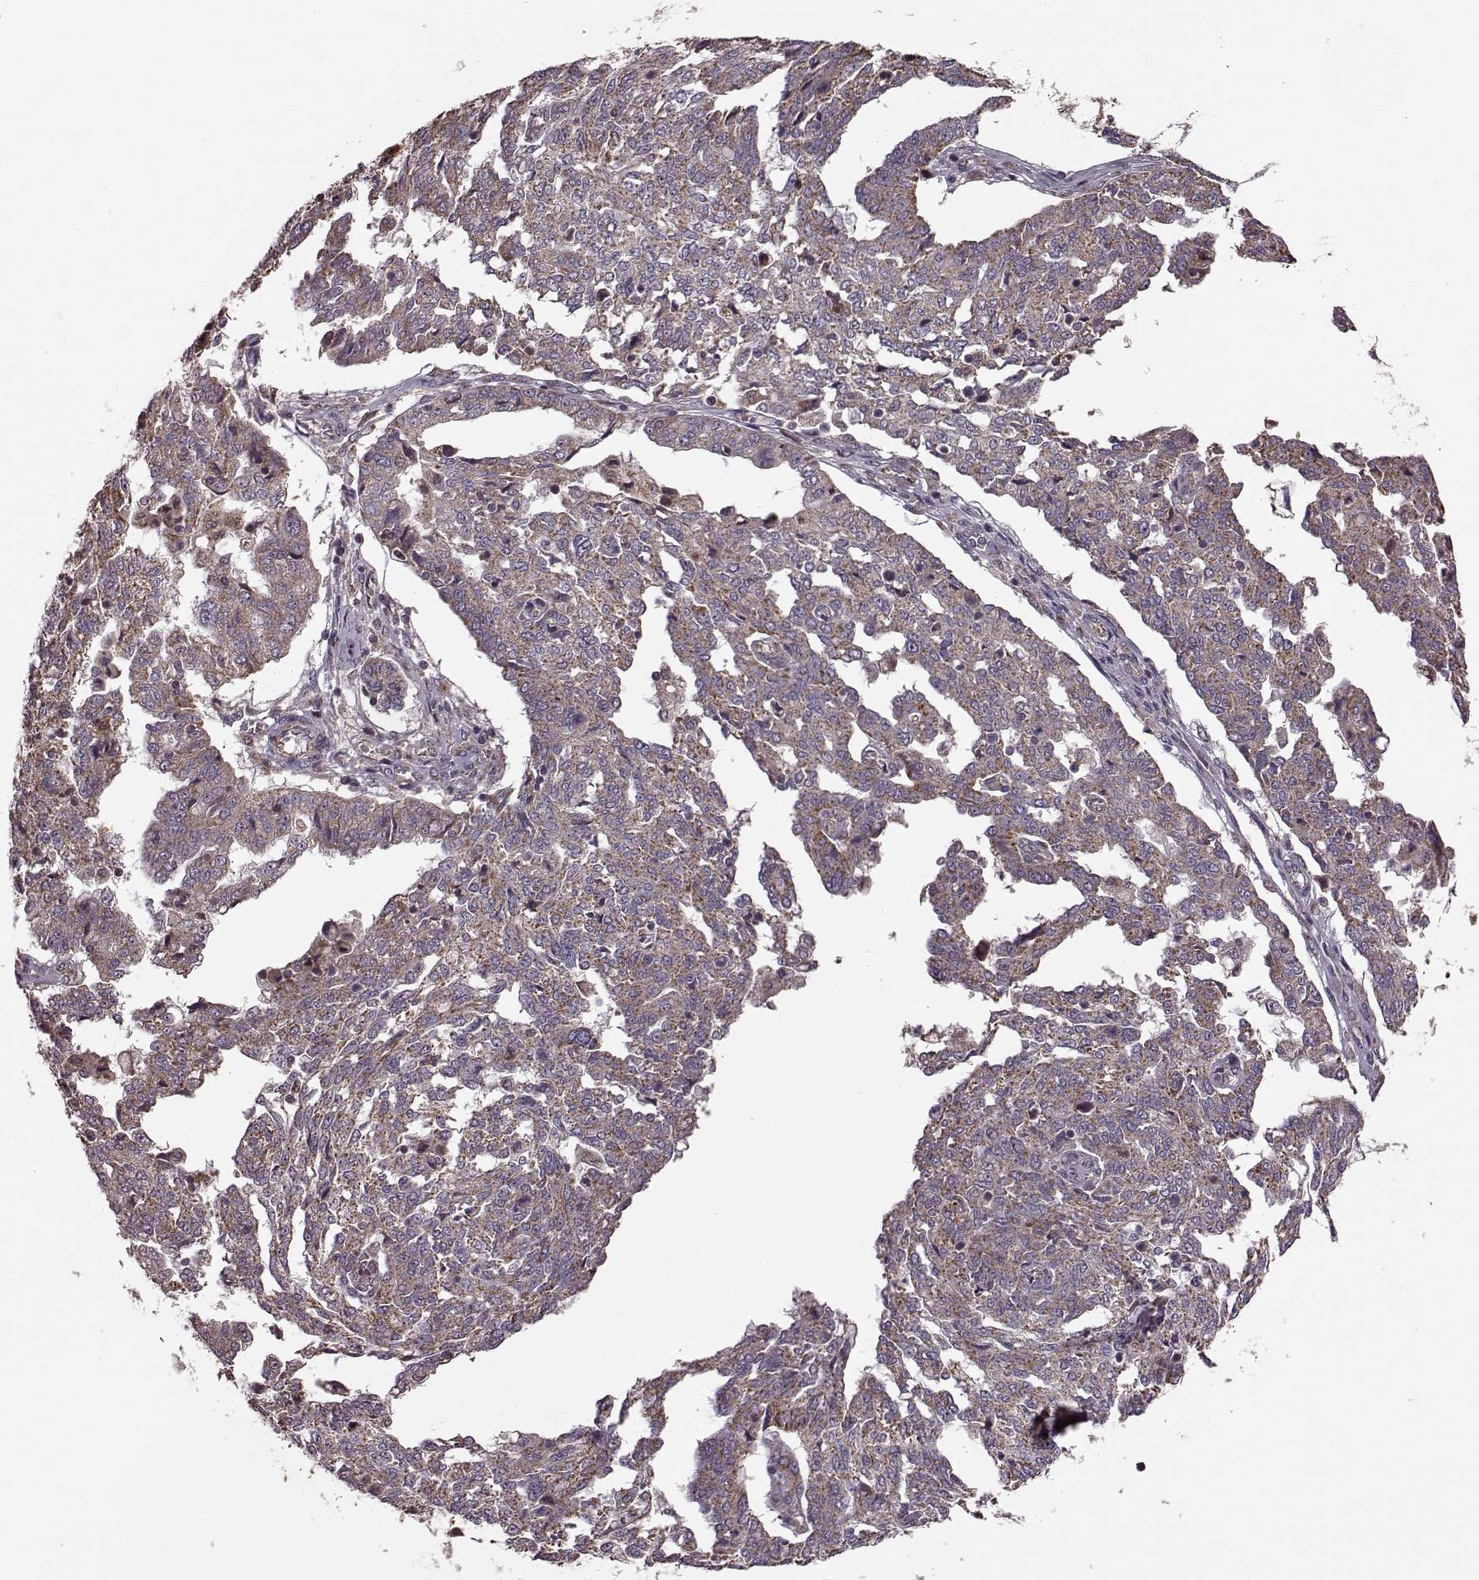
{"staining": {"intensity": "moderate", "quantity": ">75%", "location": "cytoplasmic/membranous"}, "tissue": "ovarian cancer", "cell_type": "Tumor cells", "image_type": "cancer", "snomed": [{"axis": "morphology", "description": "Cystadenocarcinoma, serous, NOS"}, {"axis": "topography", "description": "Ovary"}], "caption": "Serous cystadenocarcinoma (ovarian) was stained to show a protein in brown. There is medium levels of moderate cytoplasmic/membranous expression in approximately >75% of tumor cells.", "gene": "PUDP", "patient": {"sex": "female", "age": 67}}